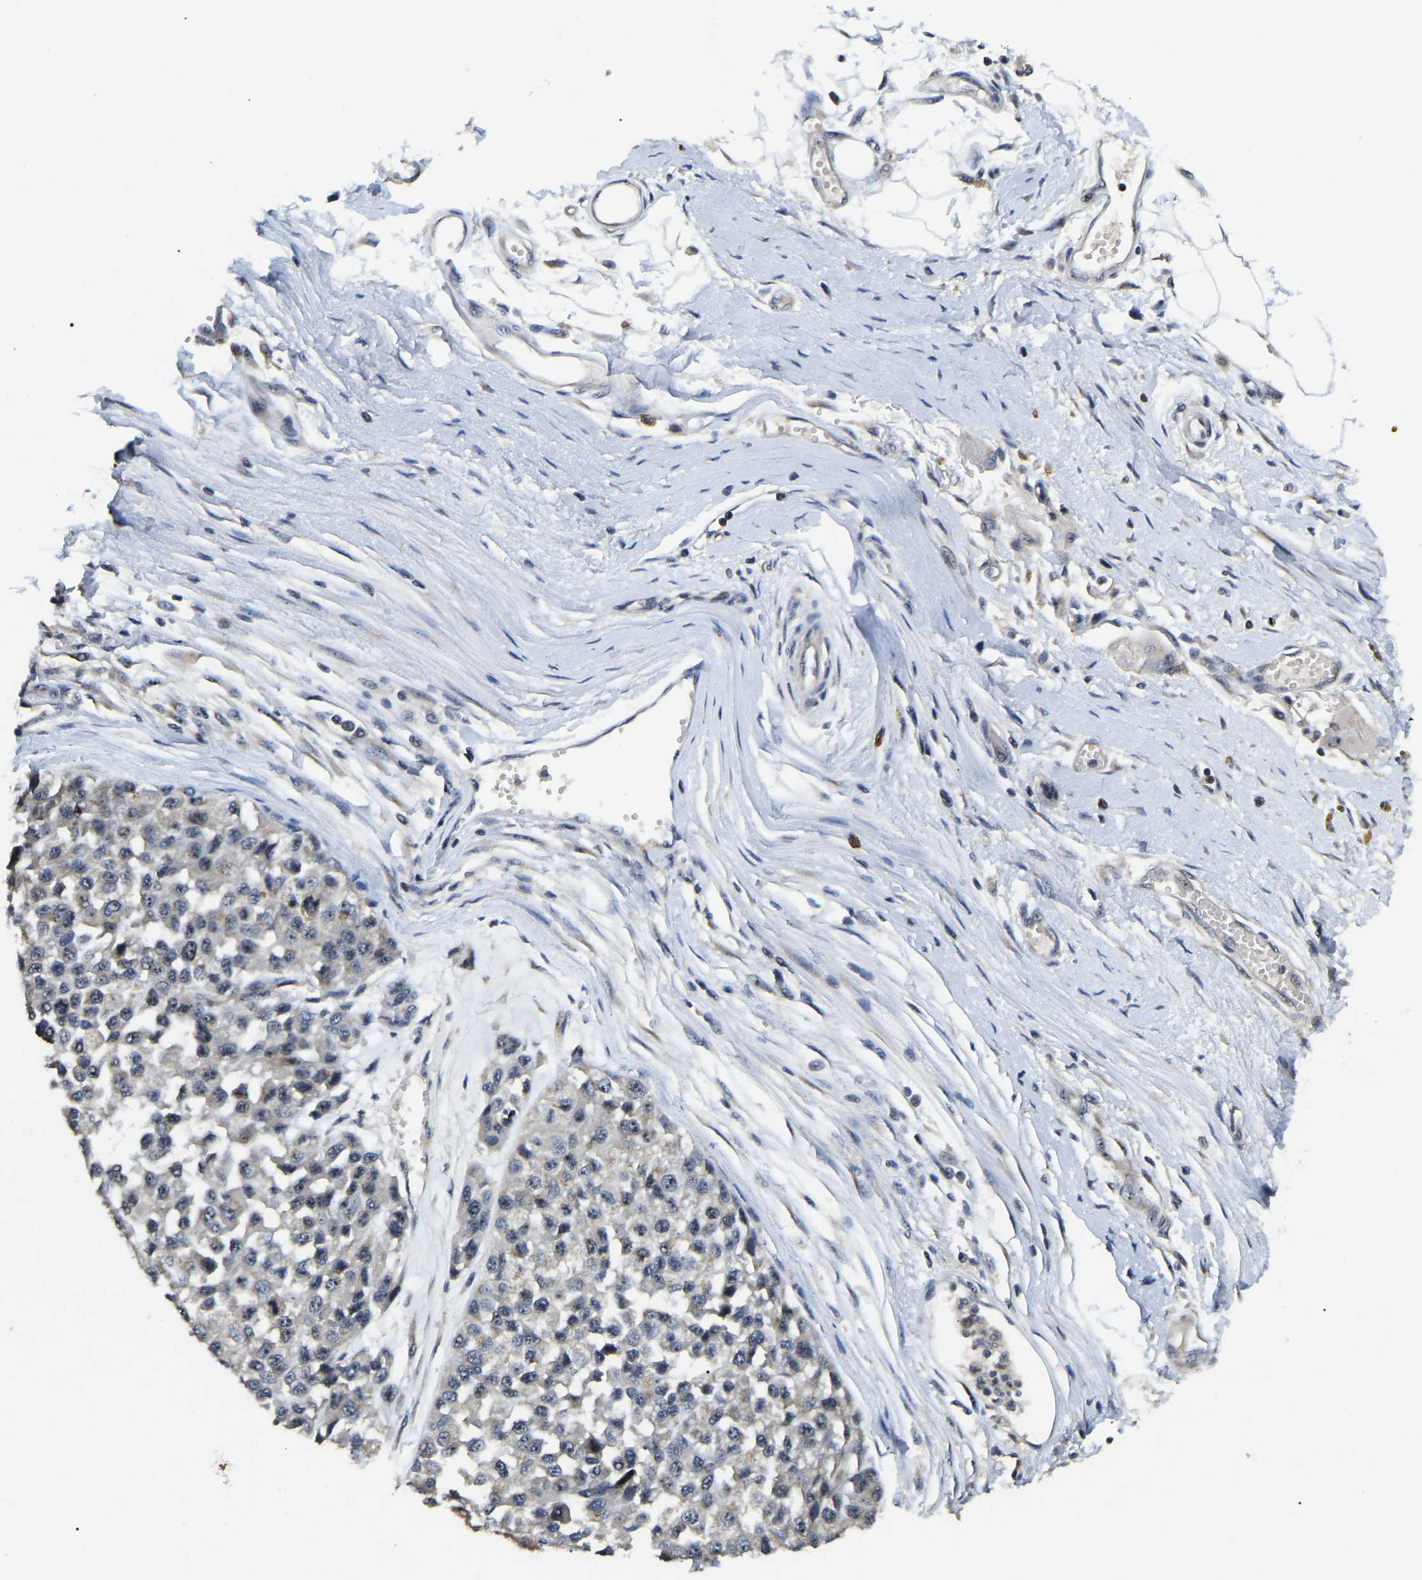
{"staining": {"intensity": "moderate", "quantity": ">75%", "location": "nuclear"}, "tissue": "melanoma", "cell_type": "Tumor cells", "image_type": "cancer", "snomed": [{"axis": "morphology", "description": "Malignant melanoma, NOS"}, {"axis": "topography", "description": "Skin"}], "caption": "Tumor cells reveal medium levels of moderate nuclear expression in approximately >75% of cells in melanoma.", "gene": "RBM28", "patient": {"sex": "male", "age": 62}}